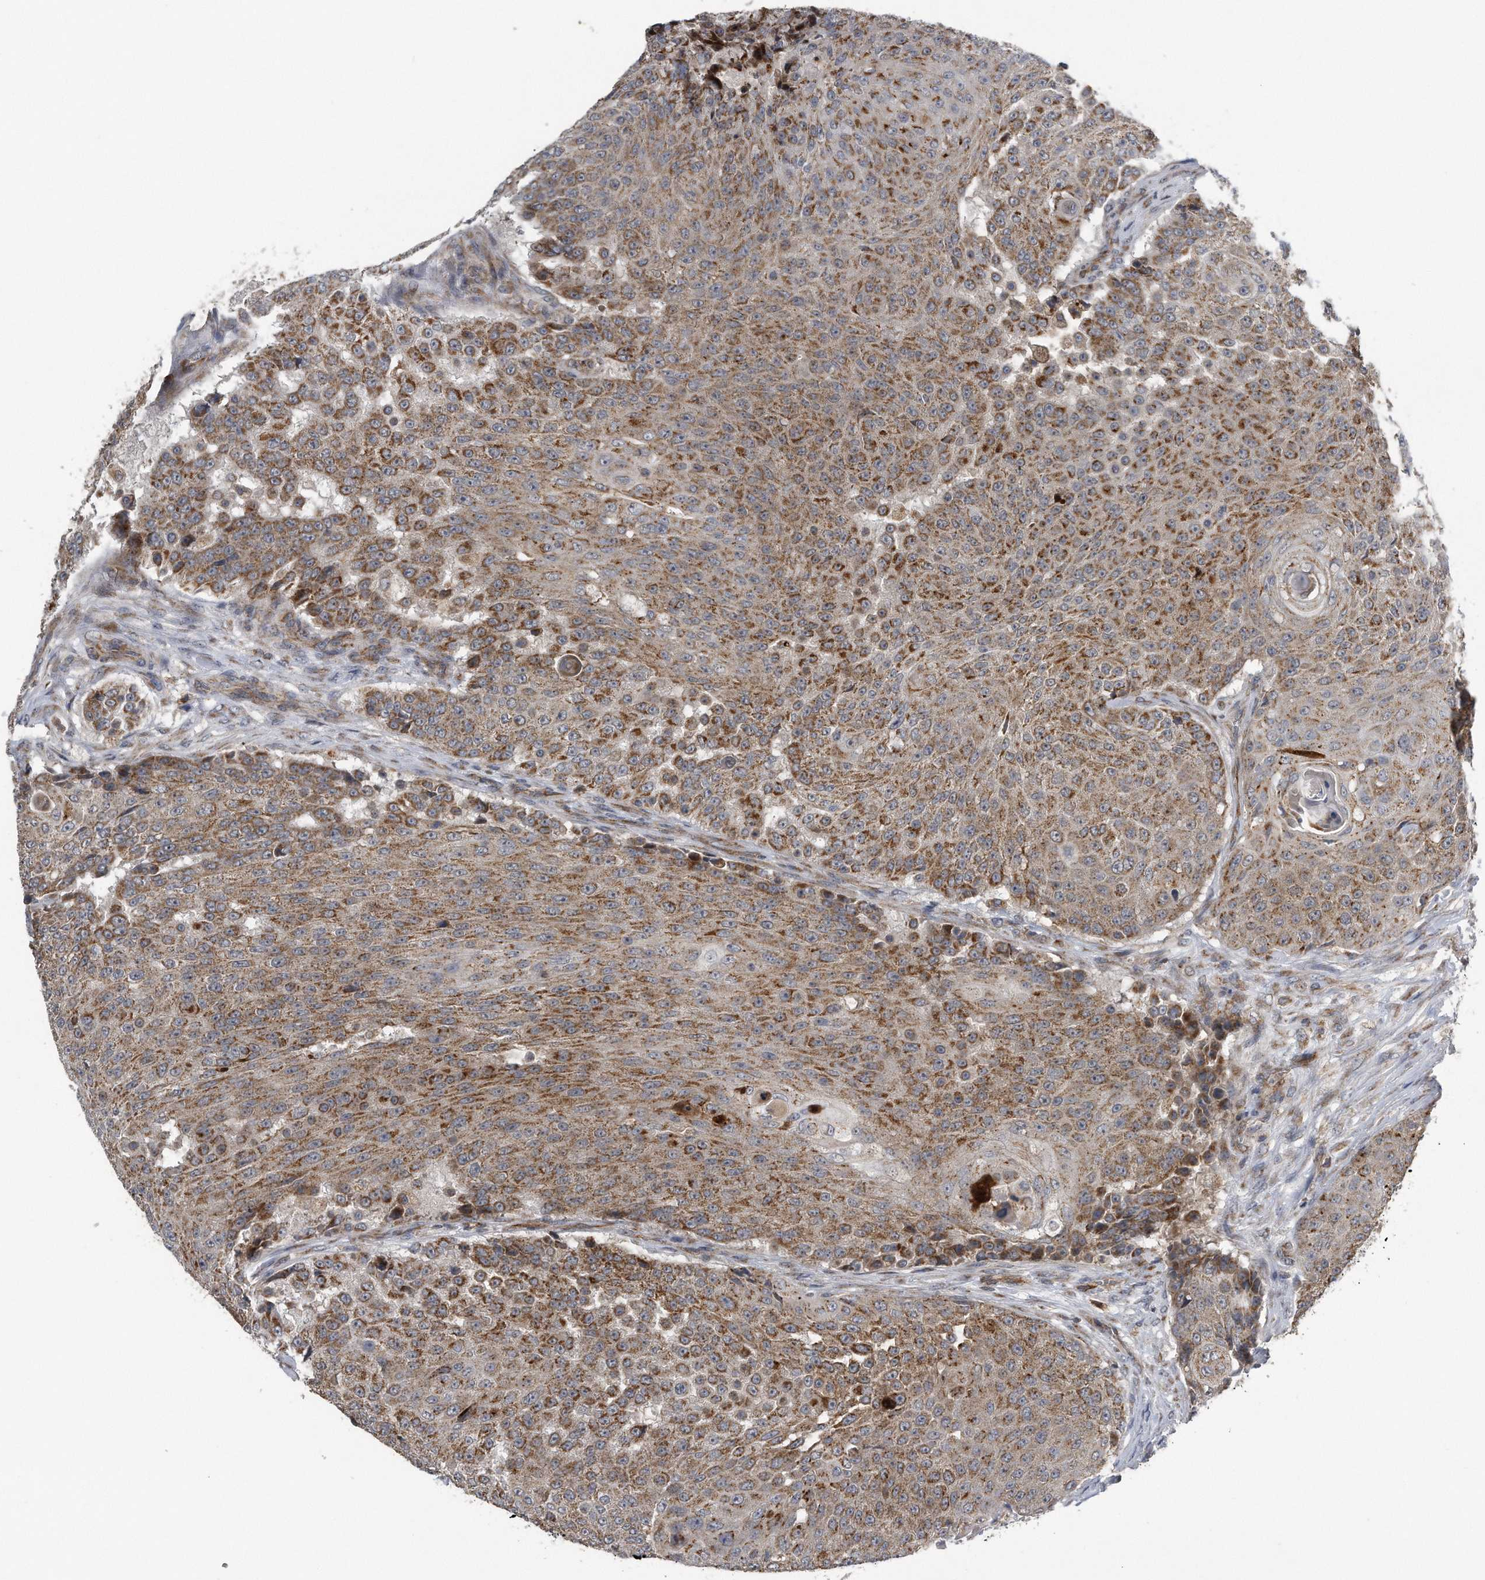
{"staining": {"intensity": "moderate", "quantity": ">75%", "location": "cytoplasmic/membranous"}, "tissue": "urothelial cancer", "cell_type": "Tumor cells", "image_type": "cancer", "snomed": [{"axis": "morphology", "description": "Urothelial carcinoma, High grade"}, {"axis": "topography", "description": "Urinary bladder"}], "caption": "Urothelial cancer stained with a brown dye demonstrates moderate cytoplasmic/membranous positive expression in approximately >75% of tumor cells.", "gene": "LYRM4", "patient": {"sex": "female", "age": 63}}